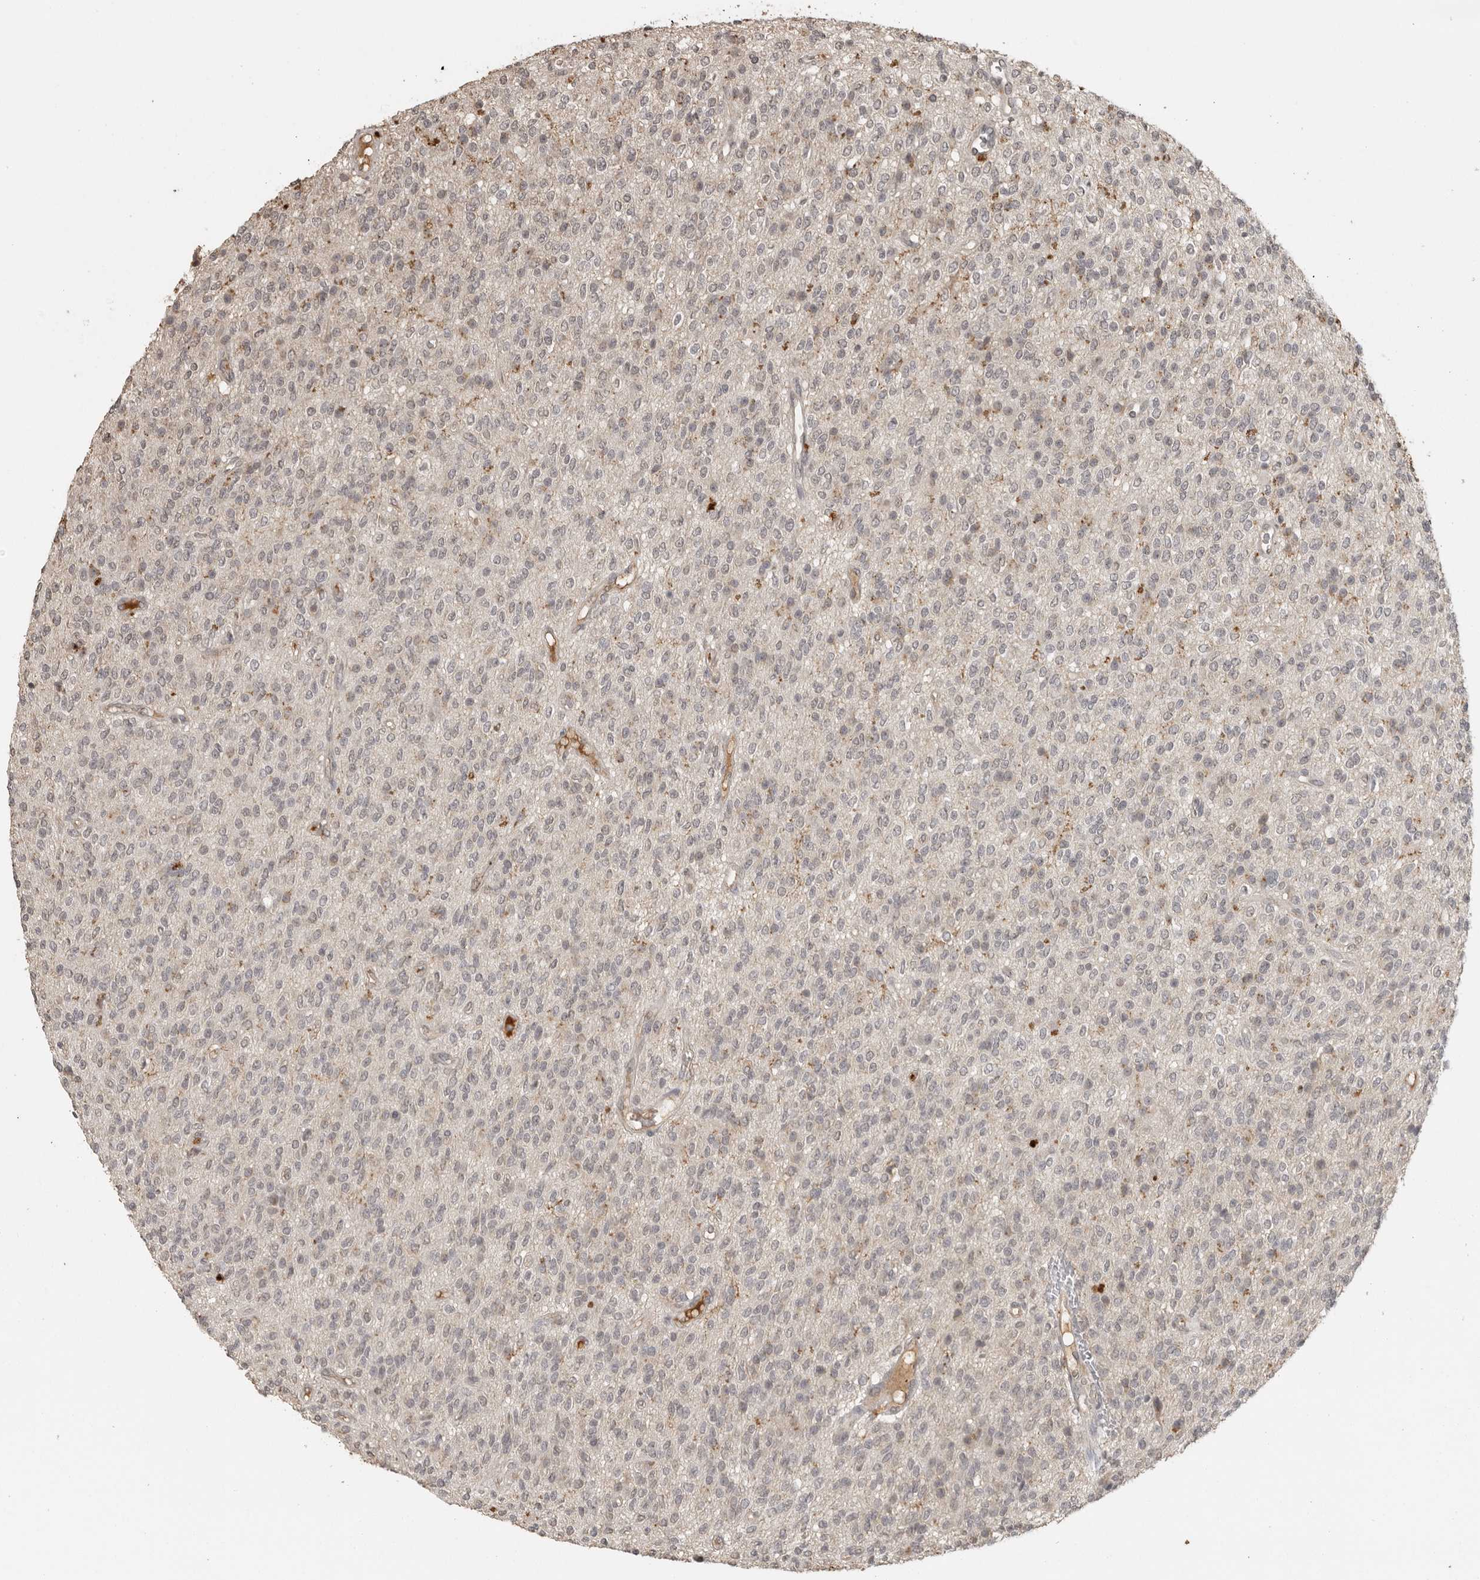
{"staining": {"intensity": "negative", "quantity": "none", "location": "none"}, "tissue": "glioma", "cell_type": "Tumor cells", "image_type": "cancer", "snomed": [{"axis": "morphology", "description": "Glioma, malignant, High grade"}, {"axis": "topography", "description": "Brain"}], "caption": "This is an IHC histopathology image of malignant glioma (high-grade). There is no expression in tumor cells.", "gene": "CTF1", "patient": {"sex": "male", "age": 34}}